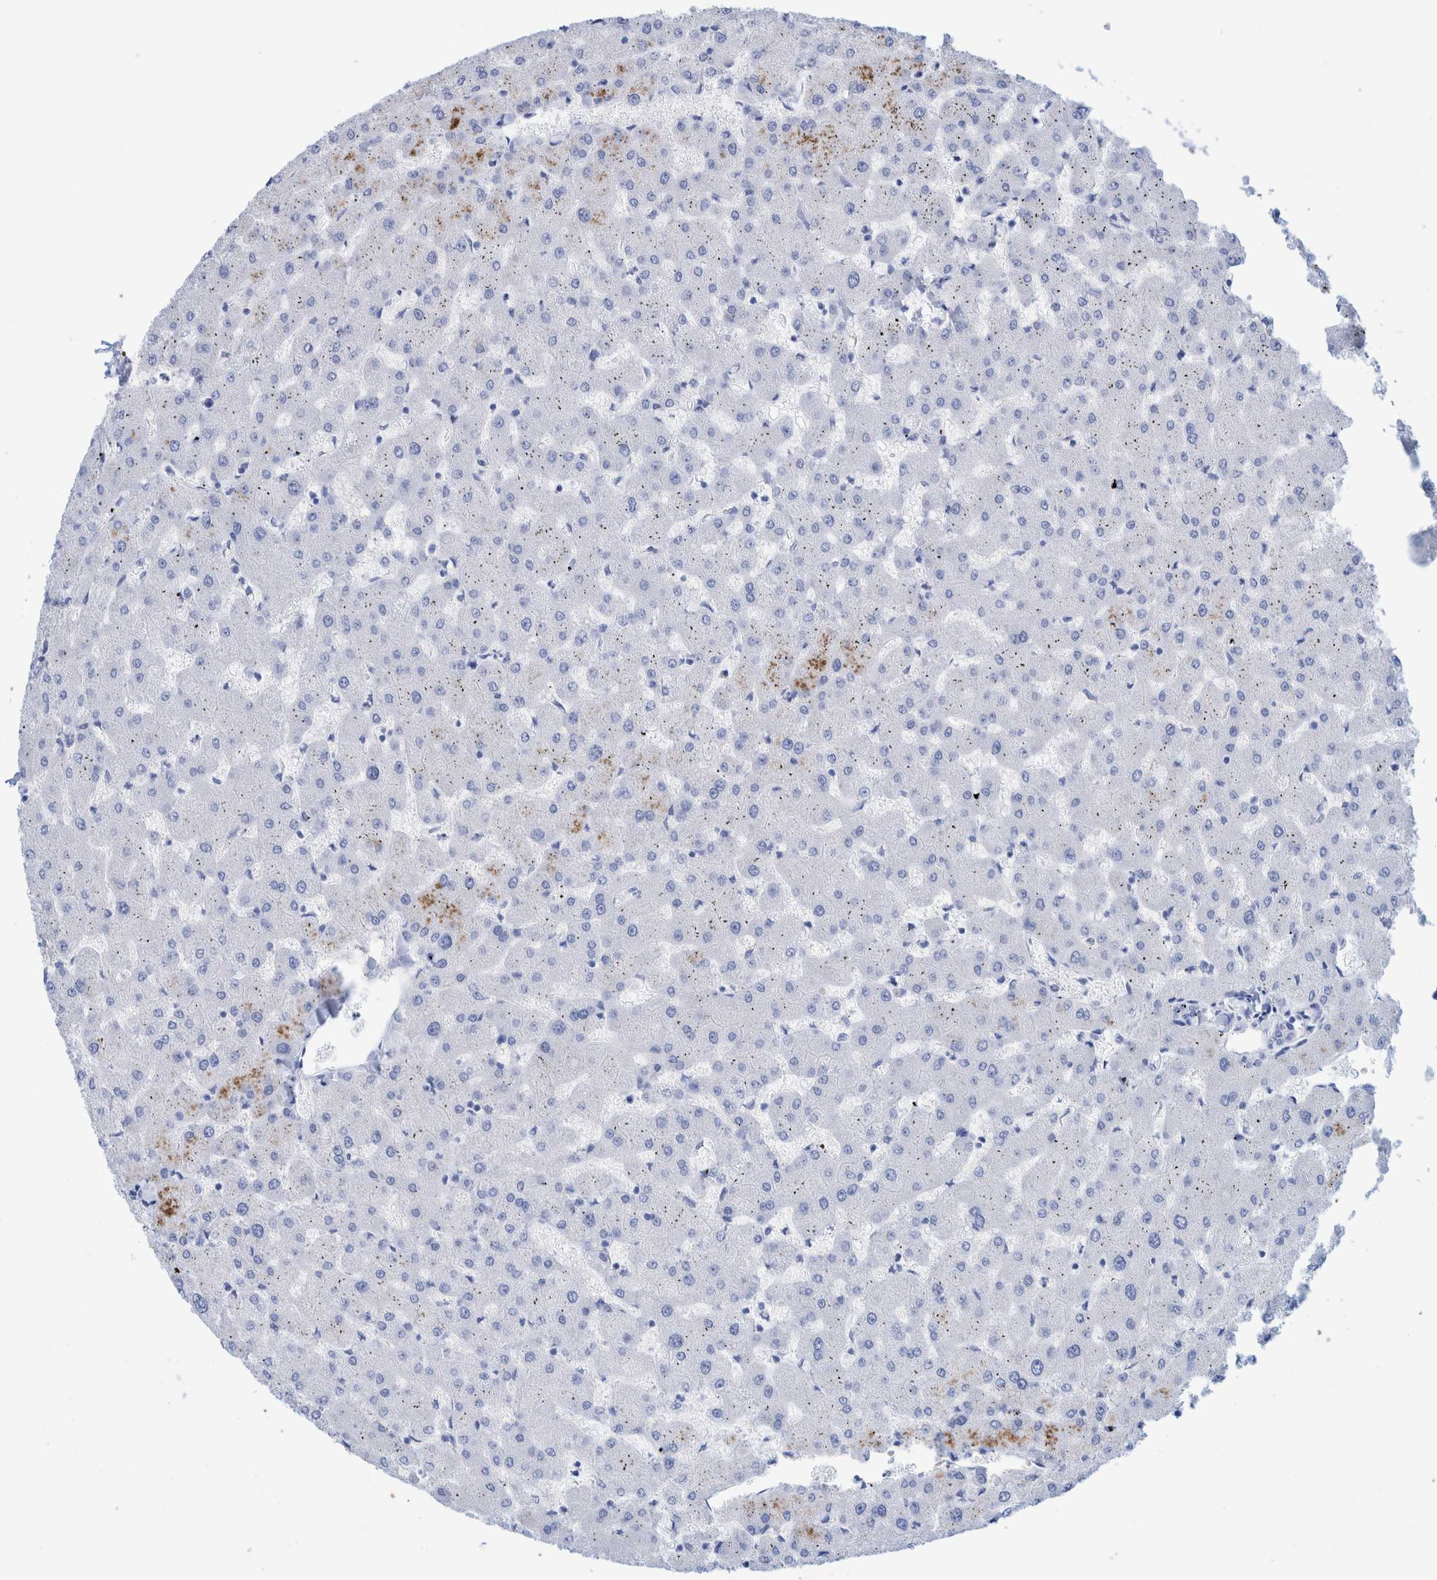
{"staining": {"intensity": "negative", "quantity": "none", "location": "none"}, "tissue": "liver", "cell_type": "Cholangiocytes", "image_type": "normal", "snomed": [{"axis": "morphology", "description": "Normal tissue, NOS"}, {"axis": "topography", "description": "Liver"}], "caption": "Immunohistochemistry (IHC) image of normal liver: liver stained with DAB (3,3'-diaminobenzidine) reveals no significant protein expression in cholangiocytes.", "gene": "PERP", "patient": {"sex": "female", "age": 63}}